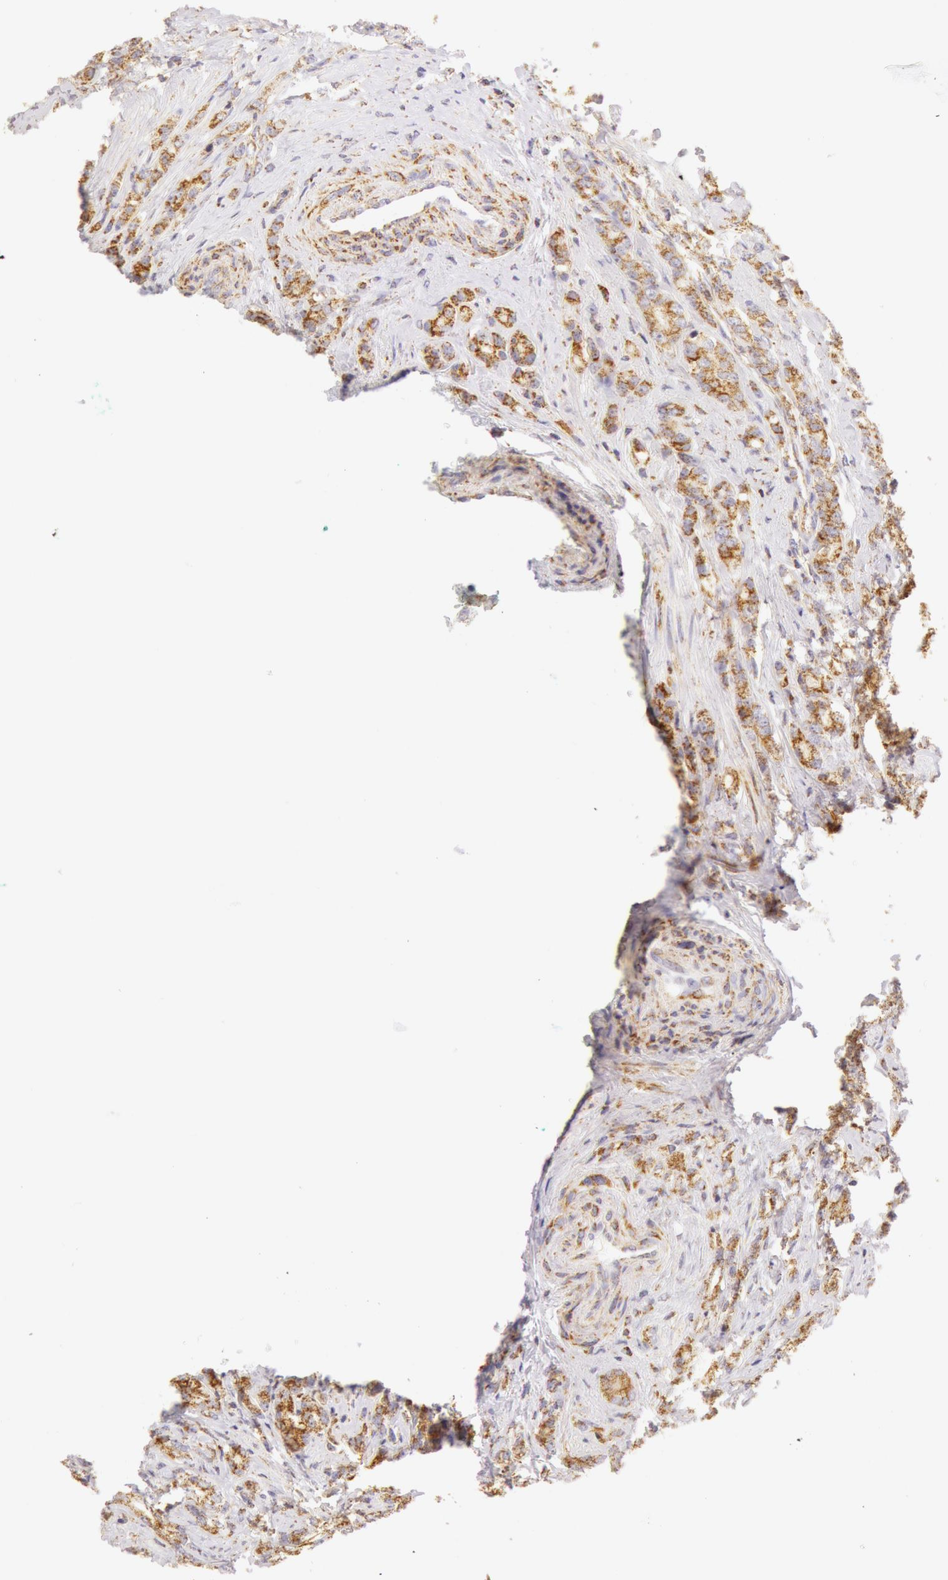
{"staining": {"intensity": "weak", "quantity": "25%-75%", "location": "cytoplasmic/membranous"}, "tissue": "prostate cancer", "cell_type": "Tumor cells", "image_type": "cancer", "snomed": [{"axis": "morphology", "description": "Adenocarcinoma, Medium grade"}, {"axis": "topography", "description": "Prostate"}], "caption": "Immunohistochemical staining of prostate medium-grade adenocarcinoma demonstrates weak cytoplasmic/membranous protein positivity in approximately 25%-75% of tumor cells.", "gene": "ATP5F1B", "patient": {"sex": "male", "age": 59}}